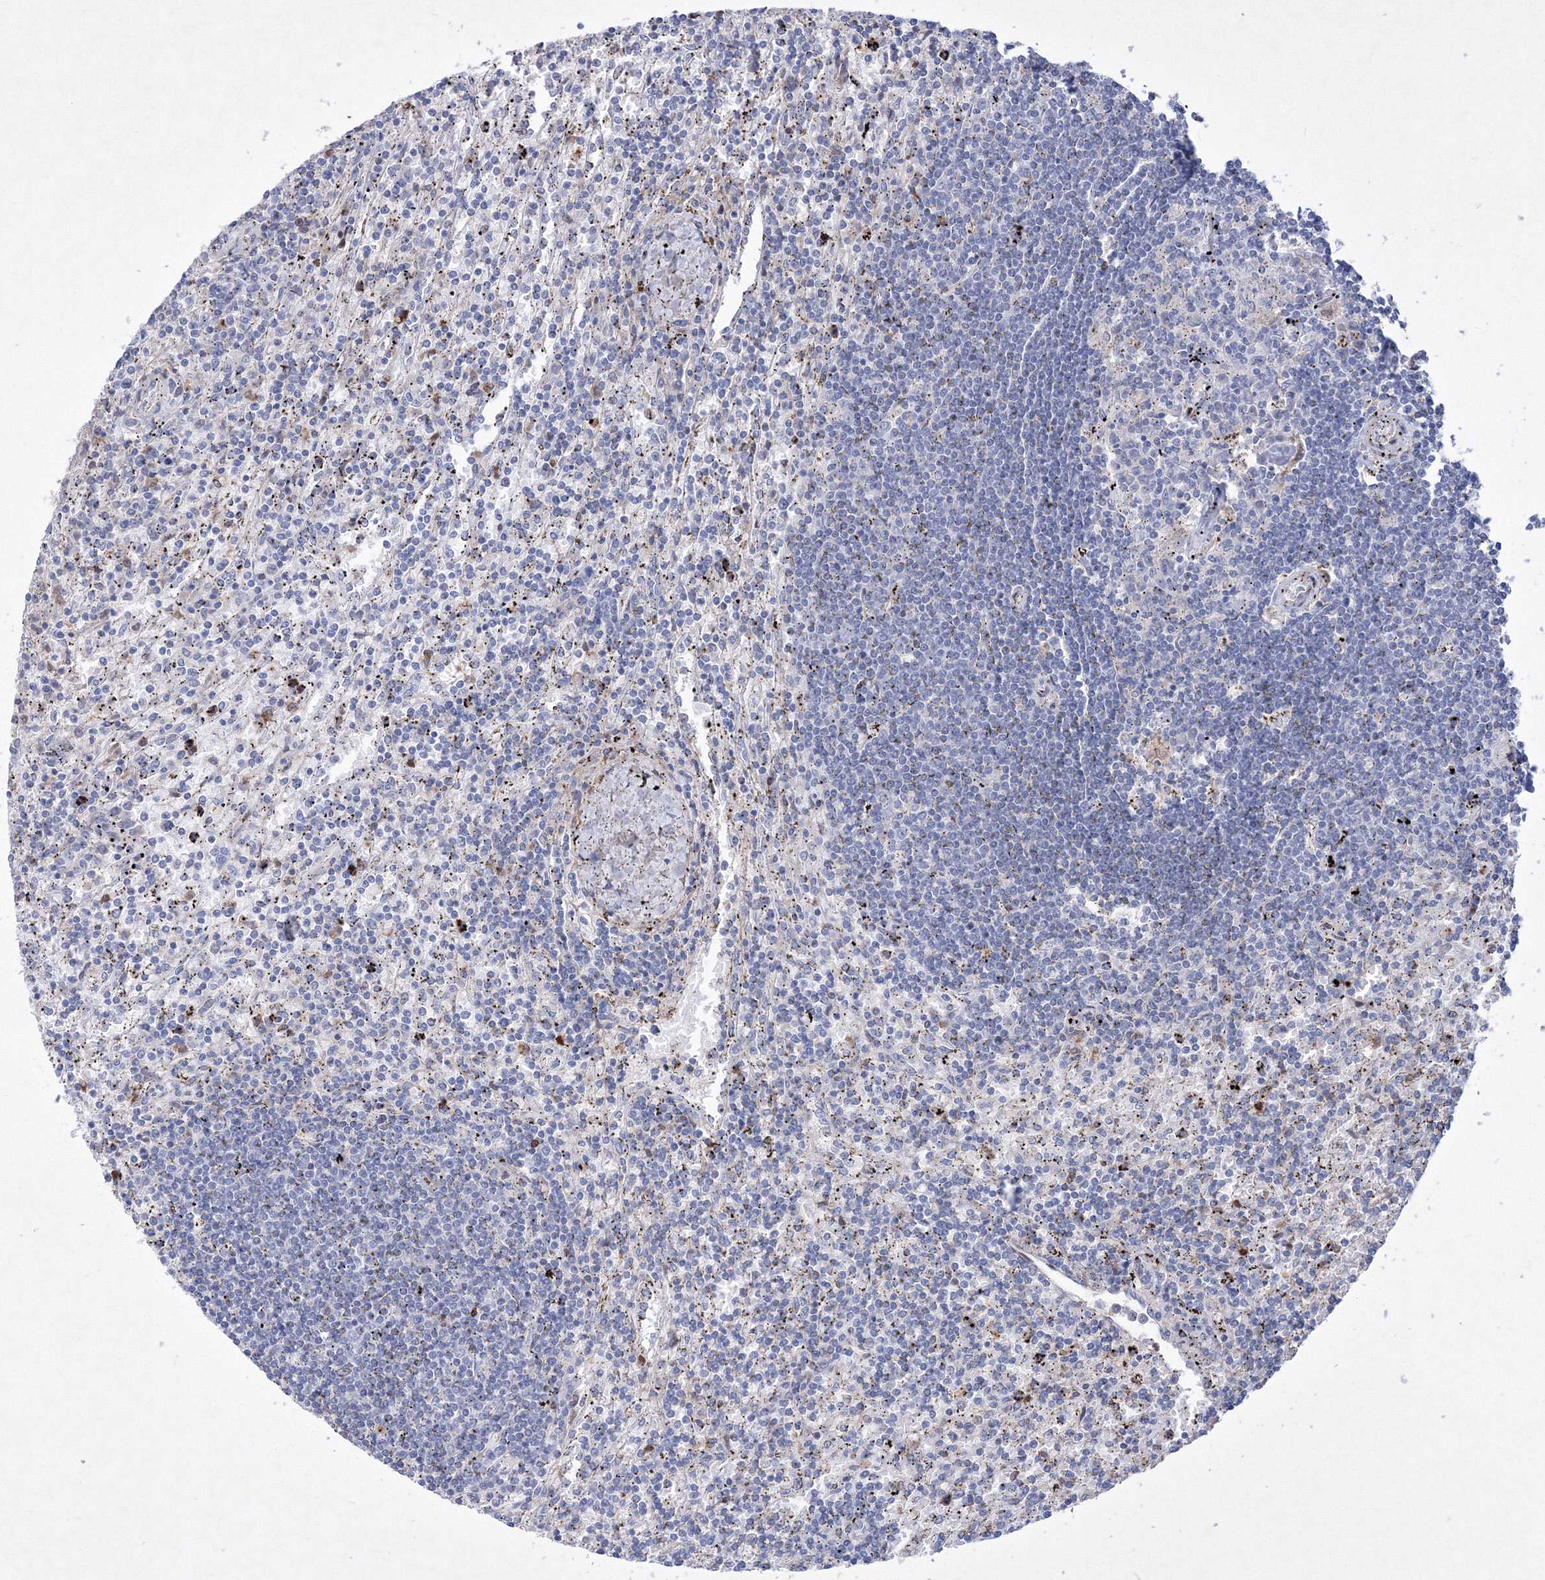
{"staining": {"intensity": "negative", "quantity": "none", "location": "none"}, "tissue": "lymphoma", "cell_type": "Tumor cells", "image_type": "cancer", "snomed": [{"axis": "morphology", "description": "Malignant lymphoma, non-Hodgkin's type, Low grade"}, {"axis": "topography", "description": "Spleen"}], "caption": "A photomicrograph of human lymphoma is negative for staining in tumor cells.", "gene": "RNPEPL1", "patient": {"sex": "male", "age": 76}}